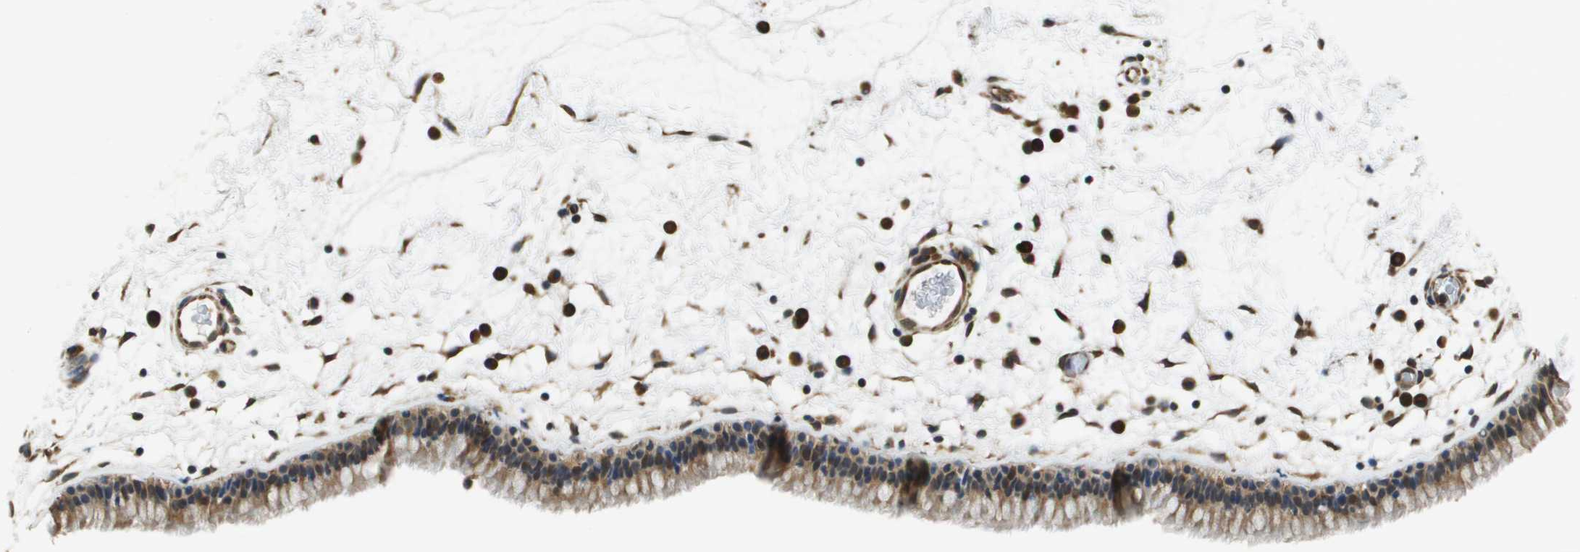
{"staining": {"intensity": "moderate", "quantity": ">75%", "location": "cytoplasmic/membranous"}, "tissue": "nasopharynx", "cell_type": "Respiratory epithelial cells", "image_type": "normal", "snomed": [{"axis": "morphology", "description": "Normal tissue, NOS"}, {"axis": "morphology", "description": "Inflammation, NOS"}, {"axis": "topography", "description": "Nasopharynx"}], "caption": "Immunohistochemistry (IHC) (DAB) staining of benign human nasopharynx shows moderate cytoplasmic/membranous protein expression in approximately >75% of respiratory epithelial cells. (brown staining indicates protein expression, while blue staining denotes nuclei).", "gene": "SEC62", "patient": {"sex": "male", "age": 48}}